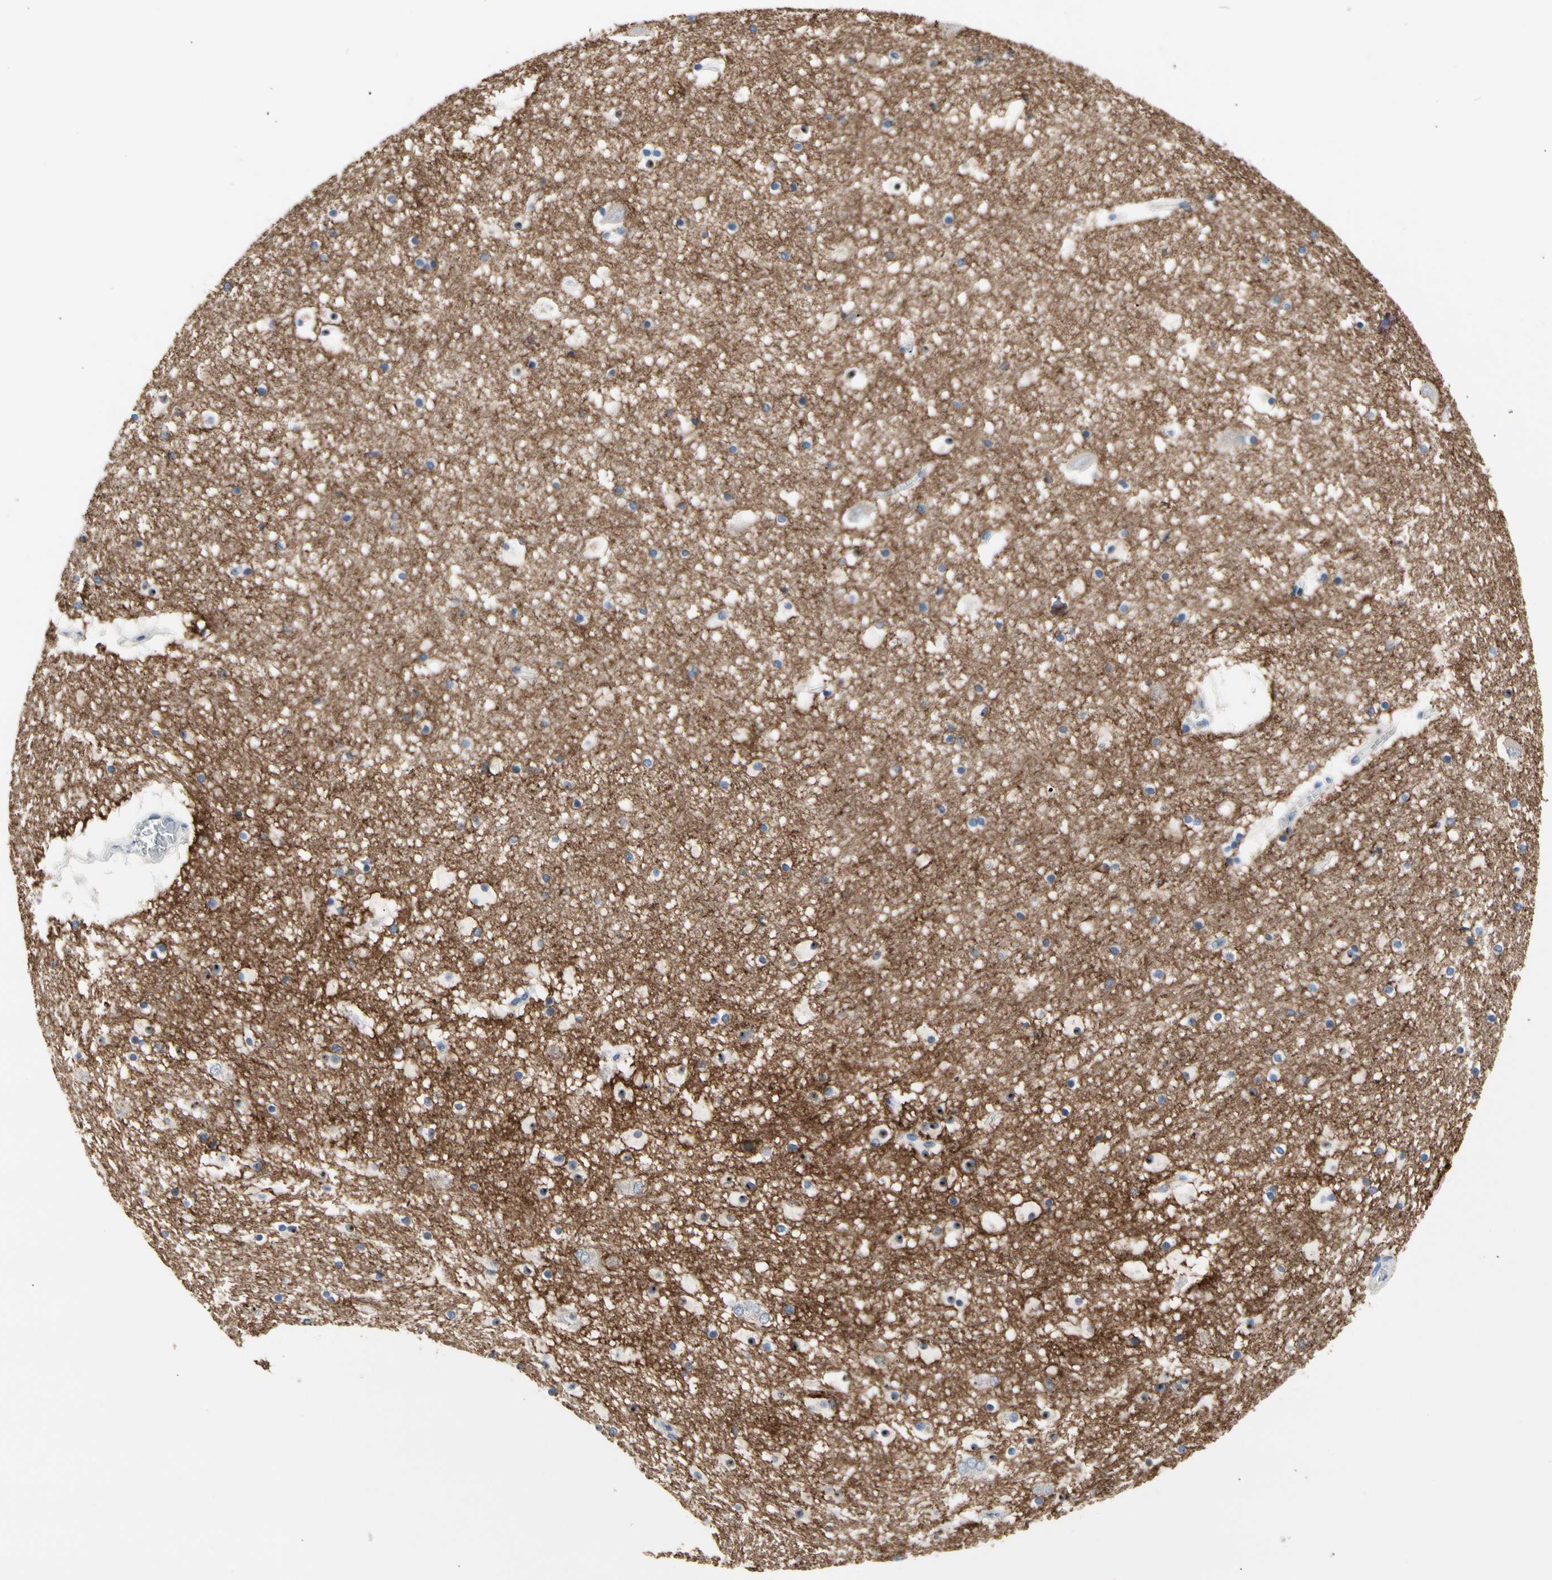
{"staining": {"intensity": "moderate", "quantity": "<25%", "location": "nuclear"}, "tissue": "hippocampus", "cell_type": "Glial cells", "image_type": "normal", "snomed": [{"axis": "morphology", "description": "Normal tissue, NOS"}, {"axis": "topography", "description": "Hippocampus"}], "caption": "DAB immunohistochemical staining of unremarkable hippocampus displays moderate nuclear protein positivity in approximately <25% of glial cells.", "gene": "NFASC", "patient": {"sex": "male", "age": 45}}